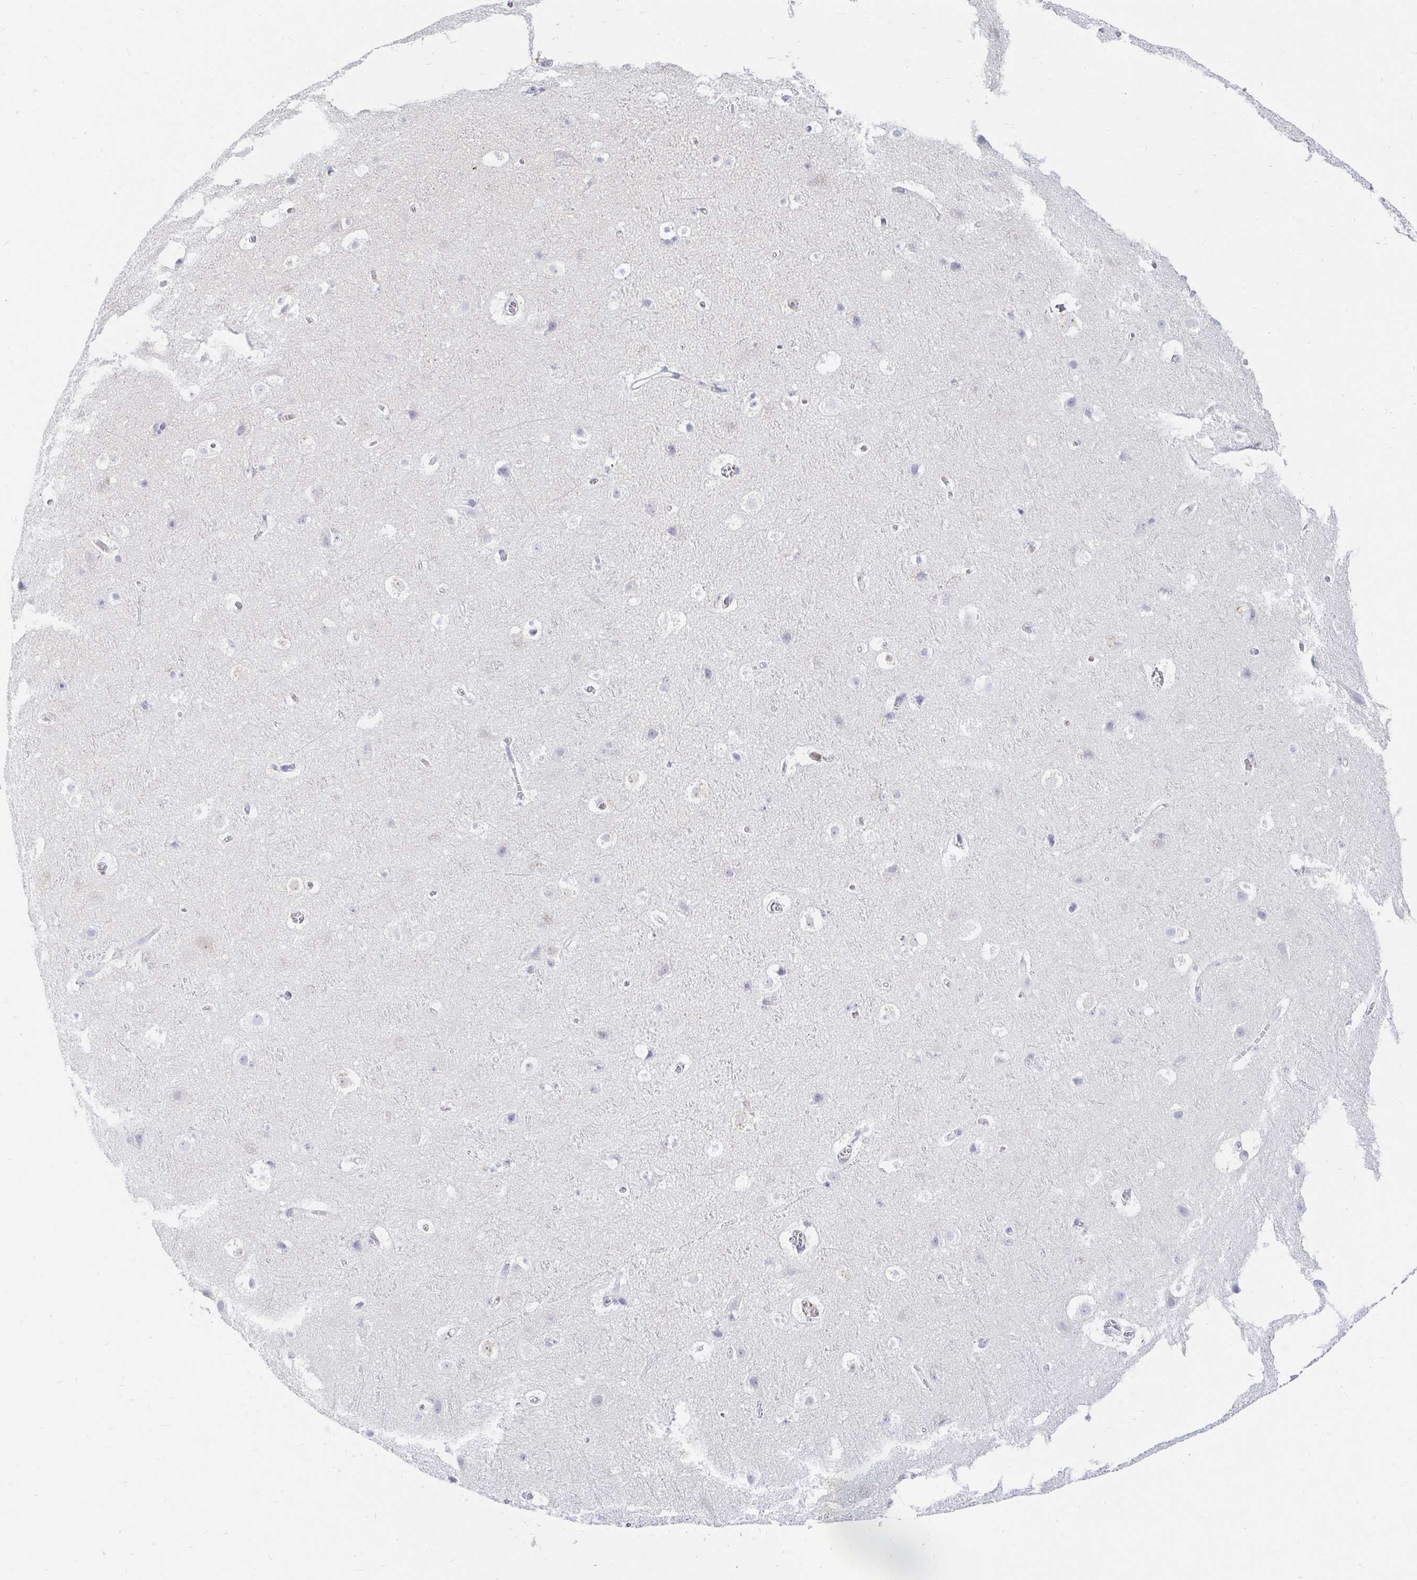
{"staining": {"intensity": "negative", "quantity": "none", "location": "none"}, "tissue": "cerebral cortex", "cell_type": "Endothelial cells", "image_type": "normal", "snomed": [{"axis": "morphology", "description": "Normal tissue, NOS"}, {"axis": "topography", "description": "Cerebral cortex"}], "caption": "Immunohistochemistry (IHC) of benign cerebral cortex displays no positivity in endothelial cells.", "gene": "HINFP", "patient": {"sex": "female", "age": 42}}